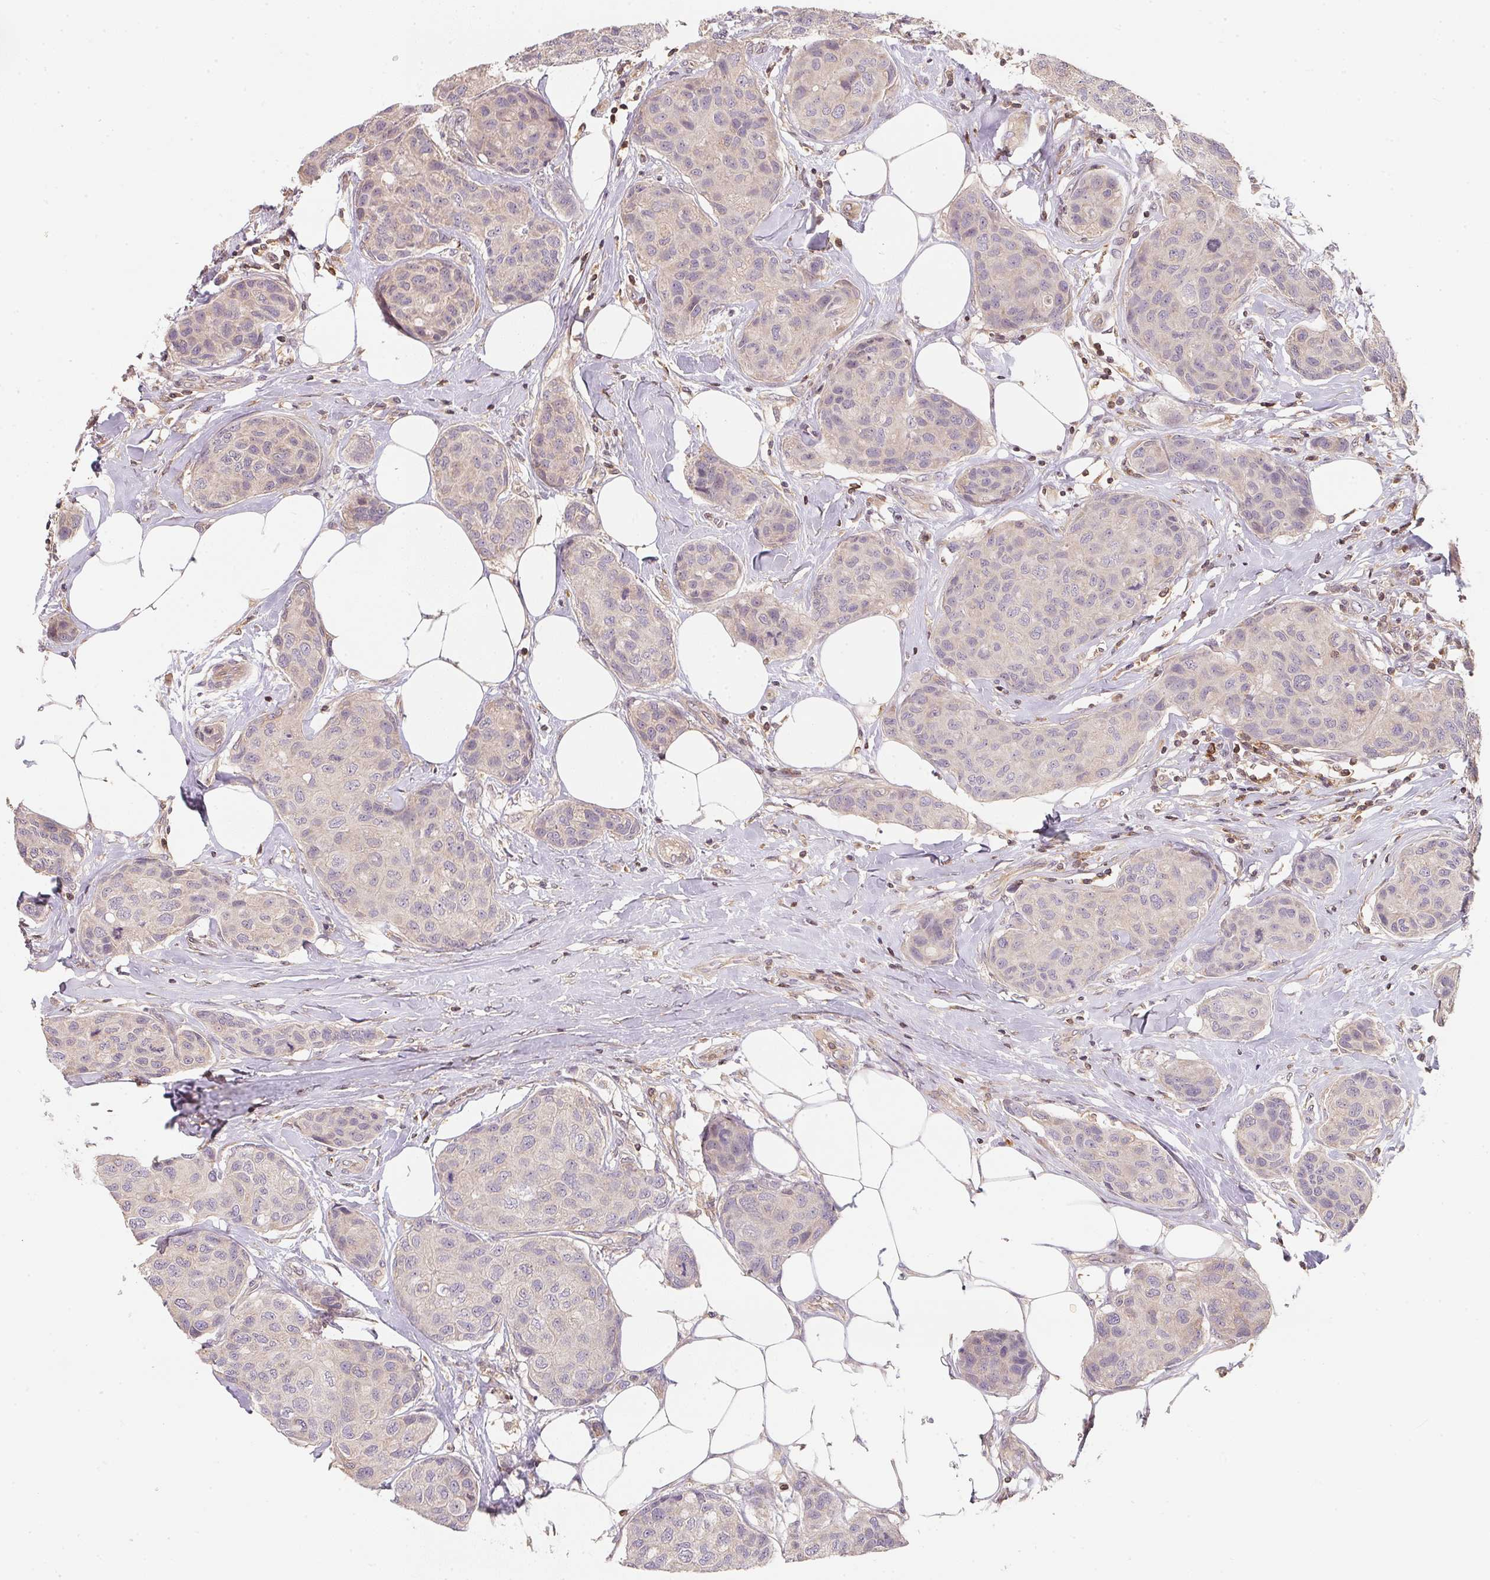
{"staining": {"intensity": "negative", "quantity": "none", "location": "none"}, "tissue": "breast cancer", "cell_type": "Tumor cells", "image_type": "cancer", "snomed": [{"axis": "morphology", "description": "Duct carcinoma"}, {"axis": "topography", "description": "Breast"}], "caption": "Human breast cancer stained for a protein using immunohistochemistry reveals no staining in tumor cells.", "gene": "ANKRD13A", "patient": {"sex": "female", "age": 80}}